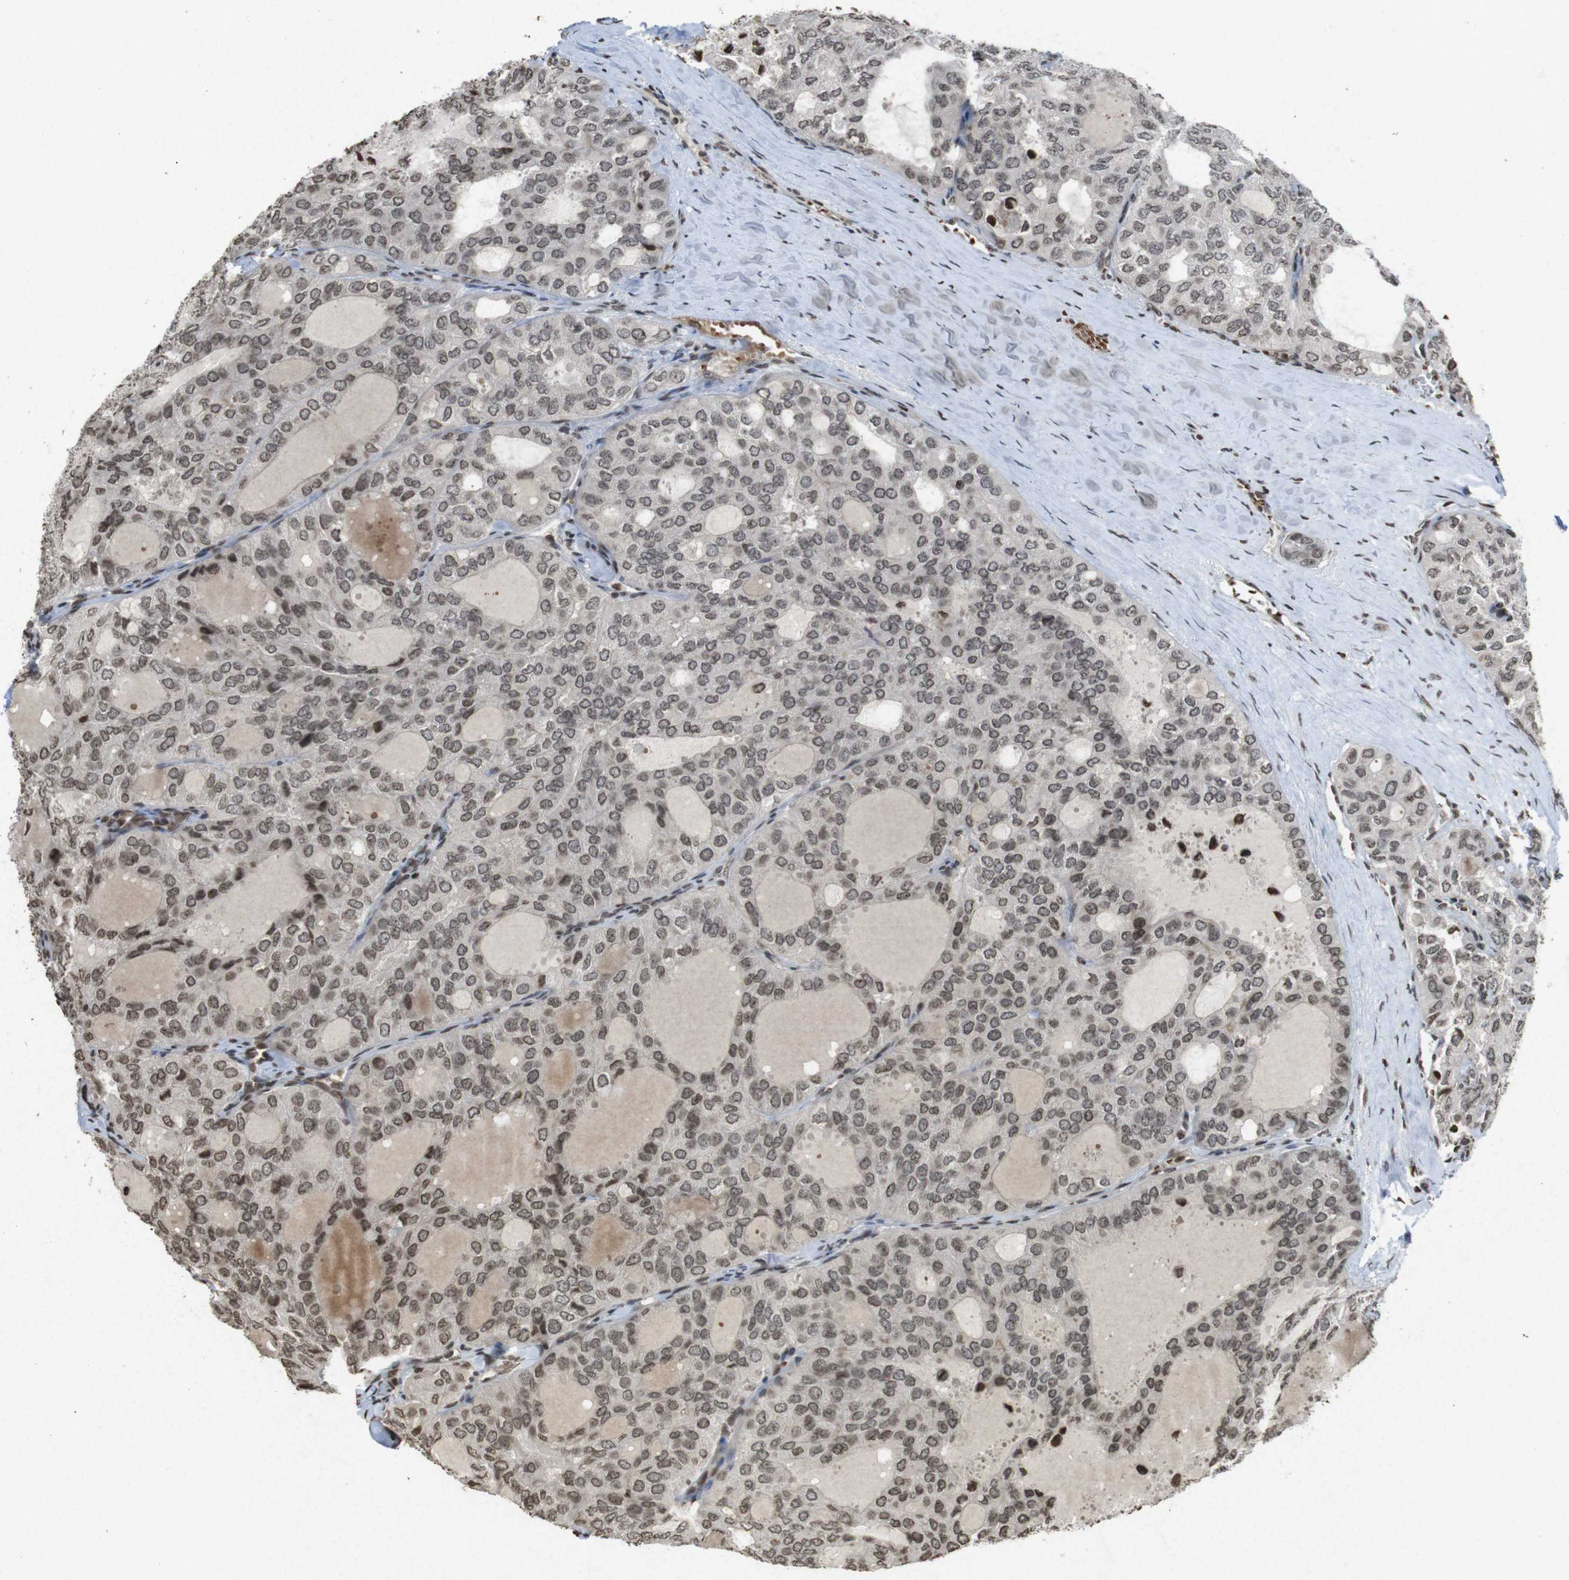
{"staining": {"intensity": "weak", "quantity": ">75%", "location": "cytoplasmic/membranous,nuclear"}, "tissue": "thyroid cancer", "cell_type": "Tumor cells", "image_type": "cancer", "snomed": [{"axis": "morphology", "description": "Follicular adenoma carcinoma, NOS"}, {"axis": "topography", "description": "Thyroid gland"}], "caption": "An immunohistochemistry image of neoplastic tissue is shown. Protein staining in brown highlights weak cytoplasmic/membranous and nuclear positivity in follicular adenoma carcinoma (thyroid) within tumor cells. The staining was performed using DAB to visualize the protein expression in brown, while the nuclei were stained in blue with hematoxylin (Magnification: 20x).", "gene": "FOXA3", "patient": {"sex": "male", "age": 75}}